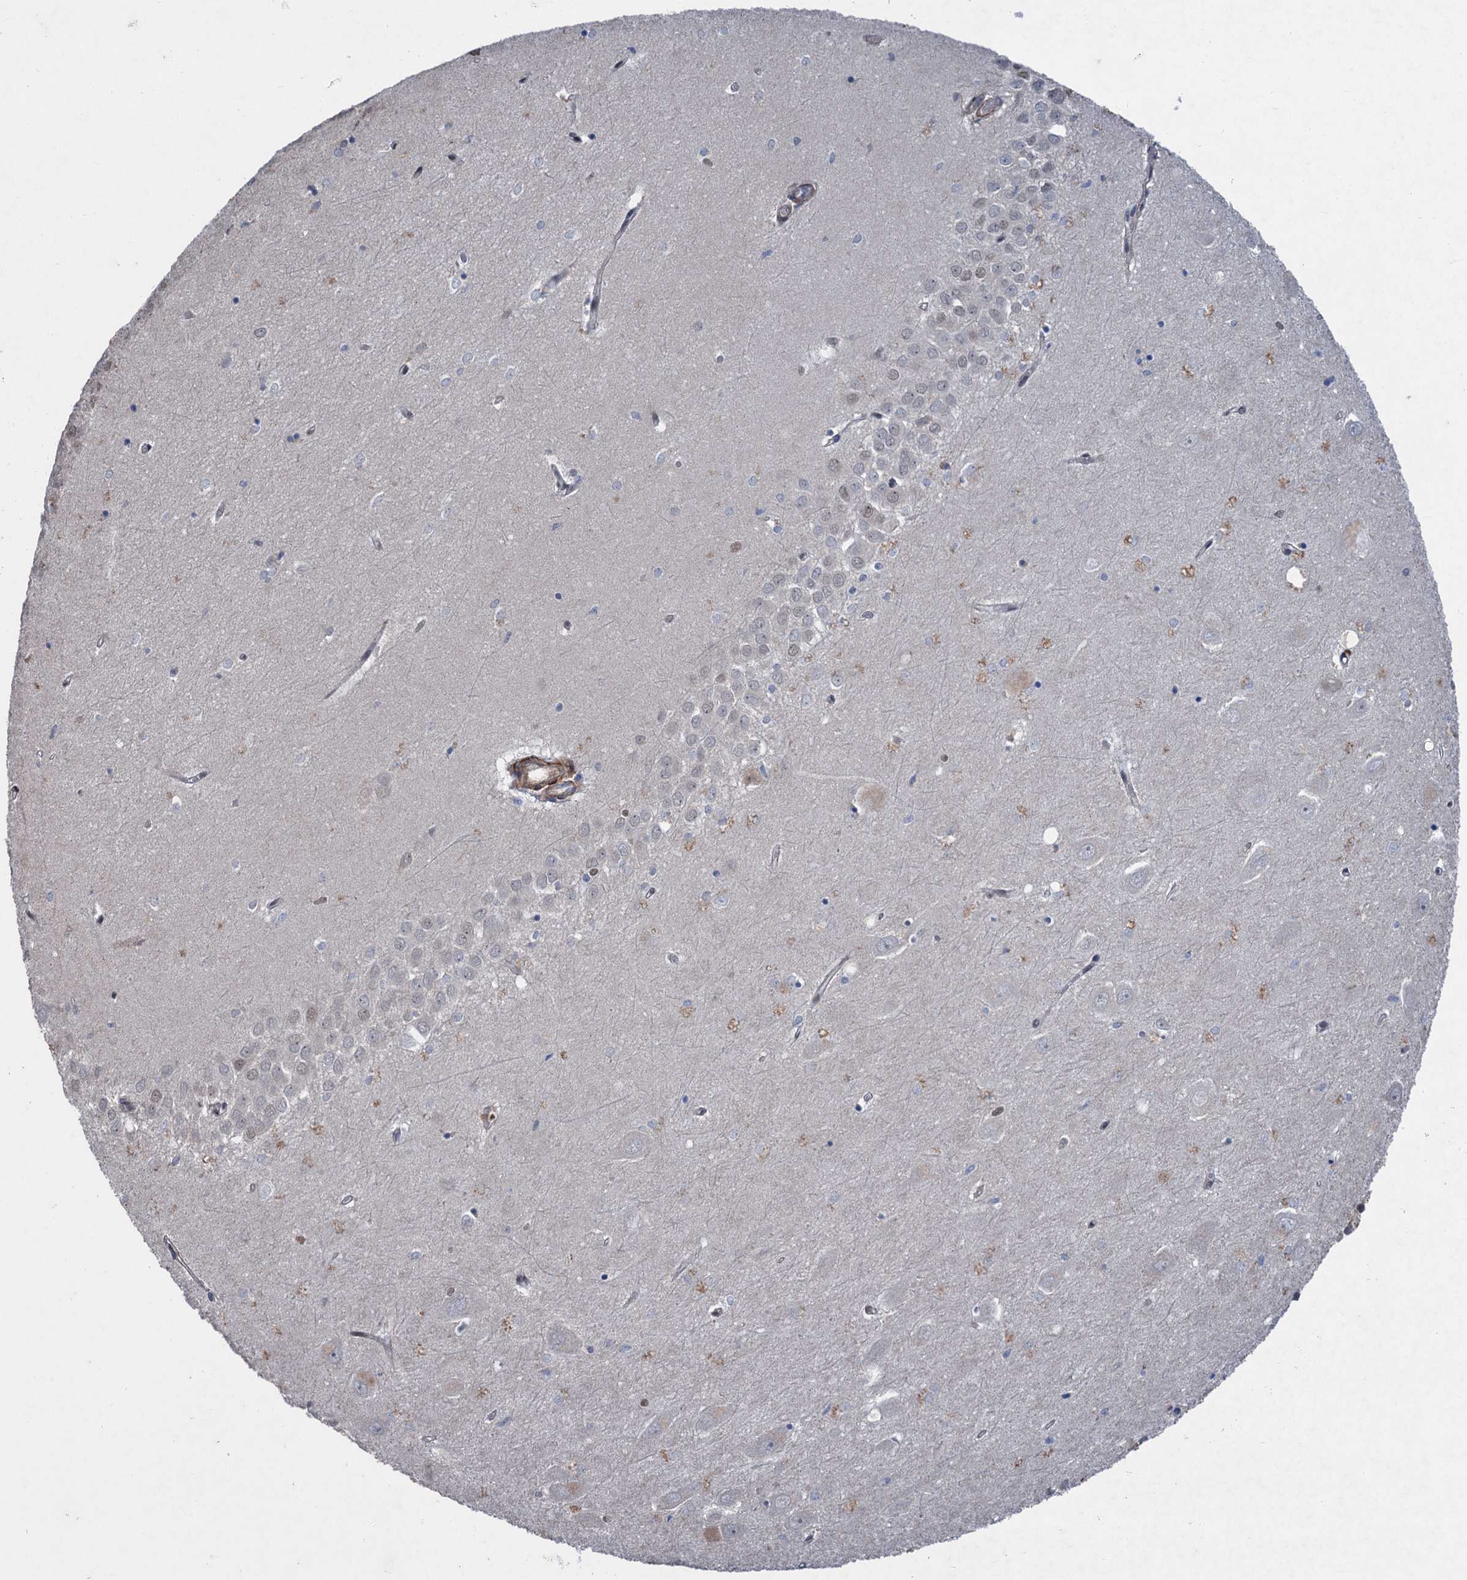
{"staining": {"intensity": "negative", "quantity": "none", "location": "none"}, "tissue": "hippocampus", "cell_type": "Glial cells", "image_type": "normal", "snomed": [{"axis": "morphology", "description": "Normal tissue, NOS"}, {"axis": "topography", "description": "Hippocampus"}], "caption": "A photomicrograph of hippocampus stained for a protein shows no brown staining in glial cells.", "gene": "TTC31", "patient": {"sex": "female", "age": 64}}